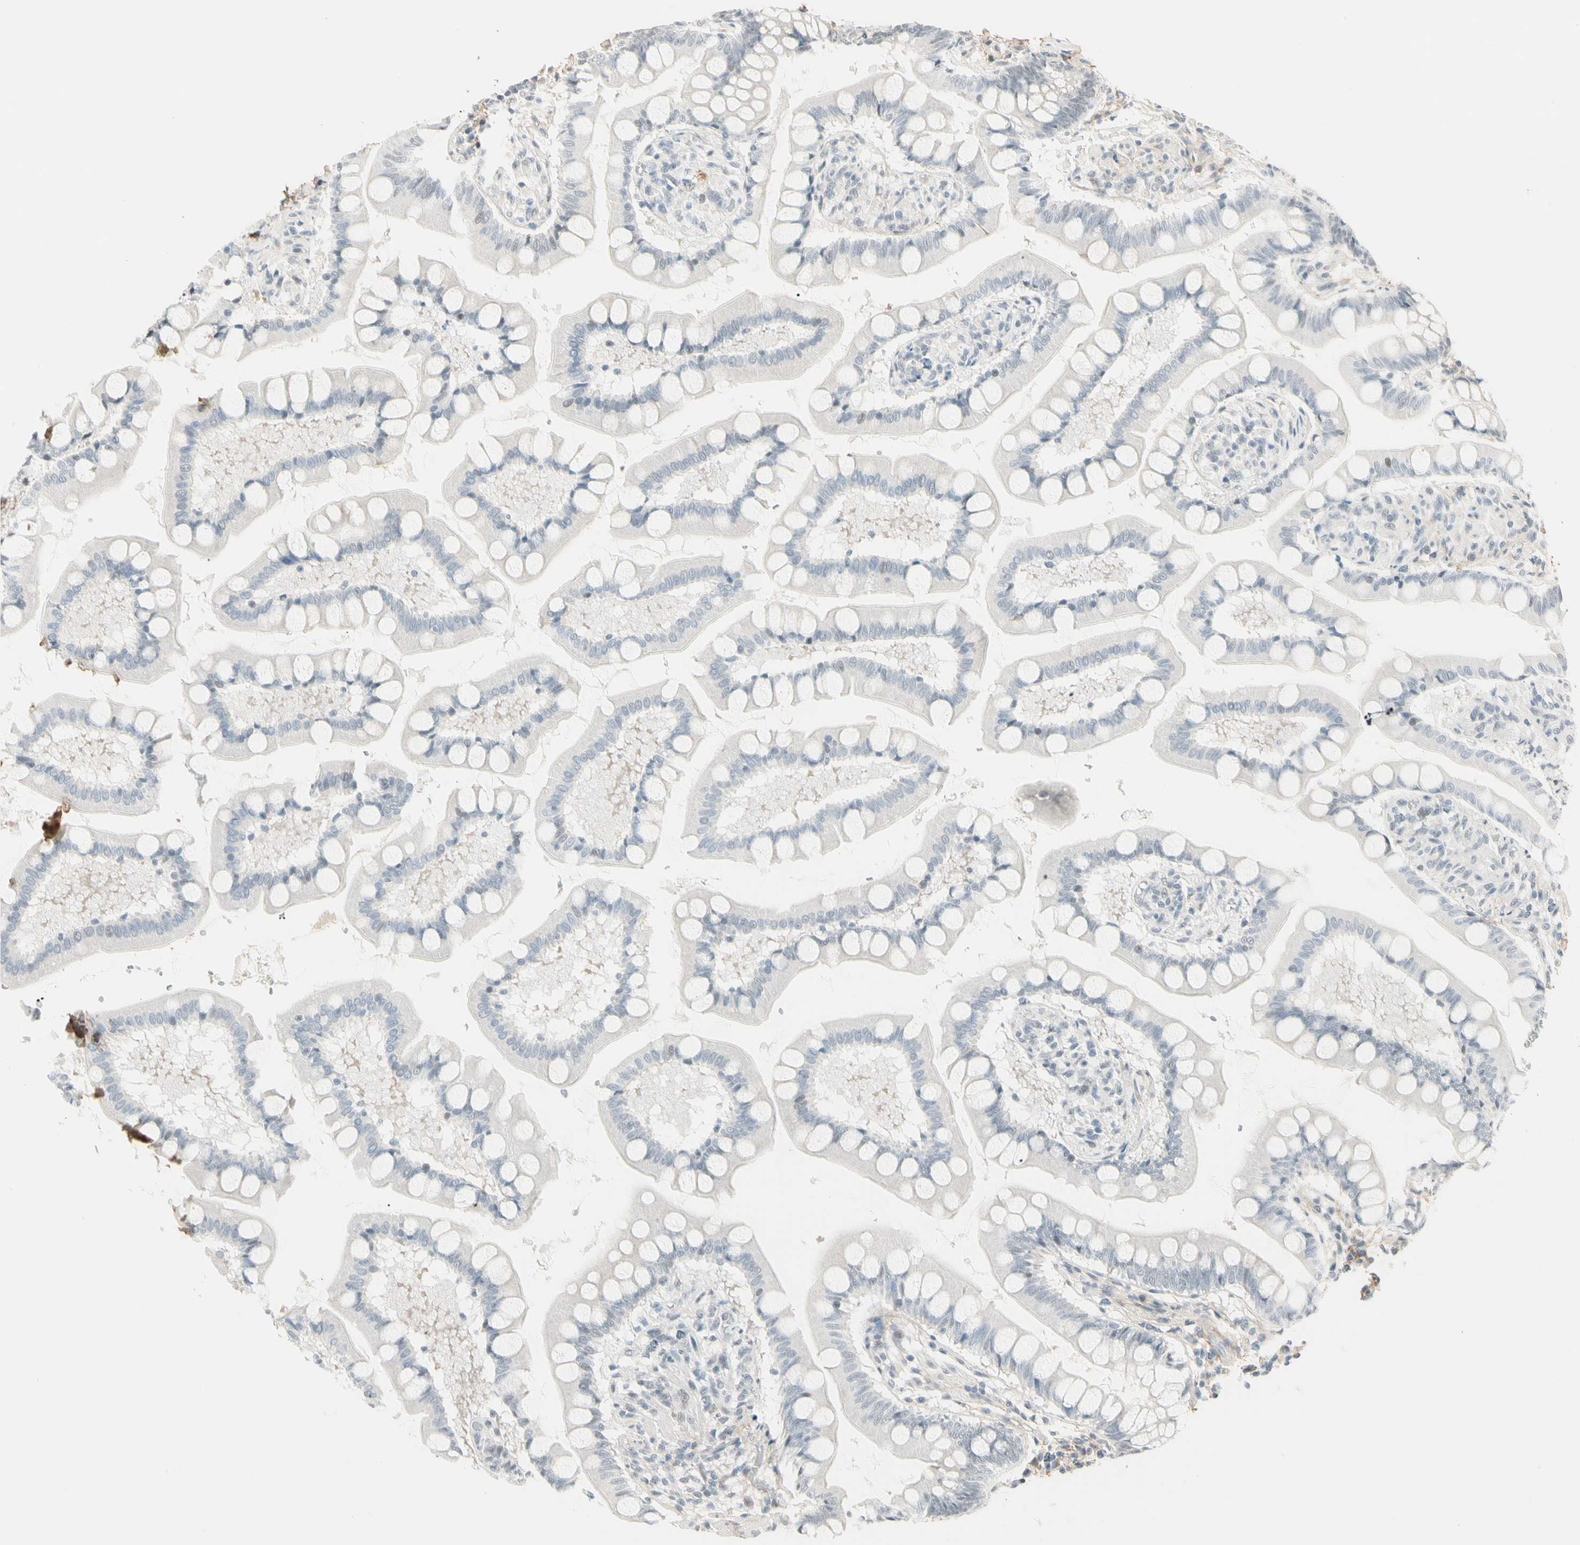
{"staining": {"intensity": "negative", "quantity": "none", "location": "none"}, "tissue": "small intestine", "cell_type": "Glandular cells", "image_type": "normal", "snomed": [{"axis": "morphology", "description": "Normal tissue, NOS"}, {"axis": "topography", "description": "Small intestine"}], "caption": "High power microscopy image of an immunohistochemistry photomicrograph of unremarkable small intestine, revealing no significant staining in glandular cells. Nuclei are stained in blue.", "gene": "ASPN", "patient": {"sex": "male", "age": 41}}